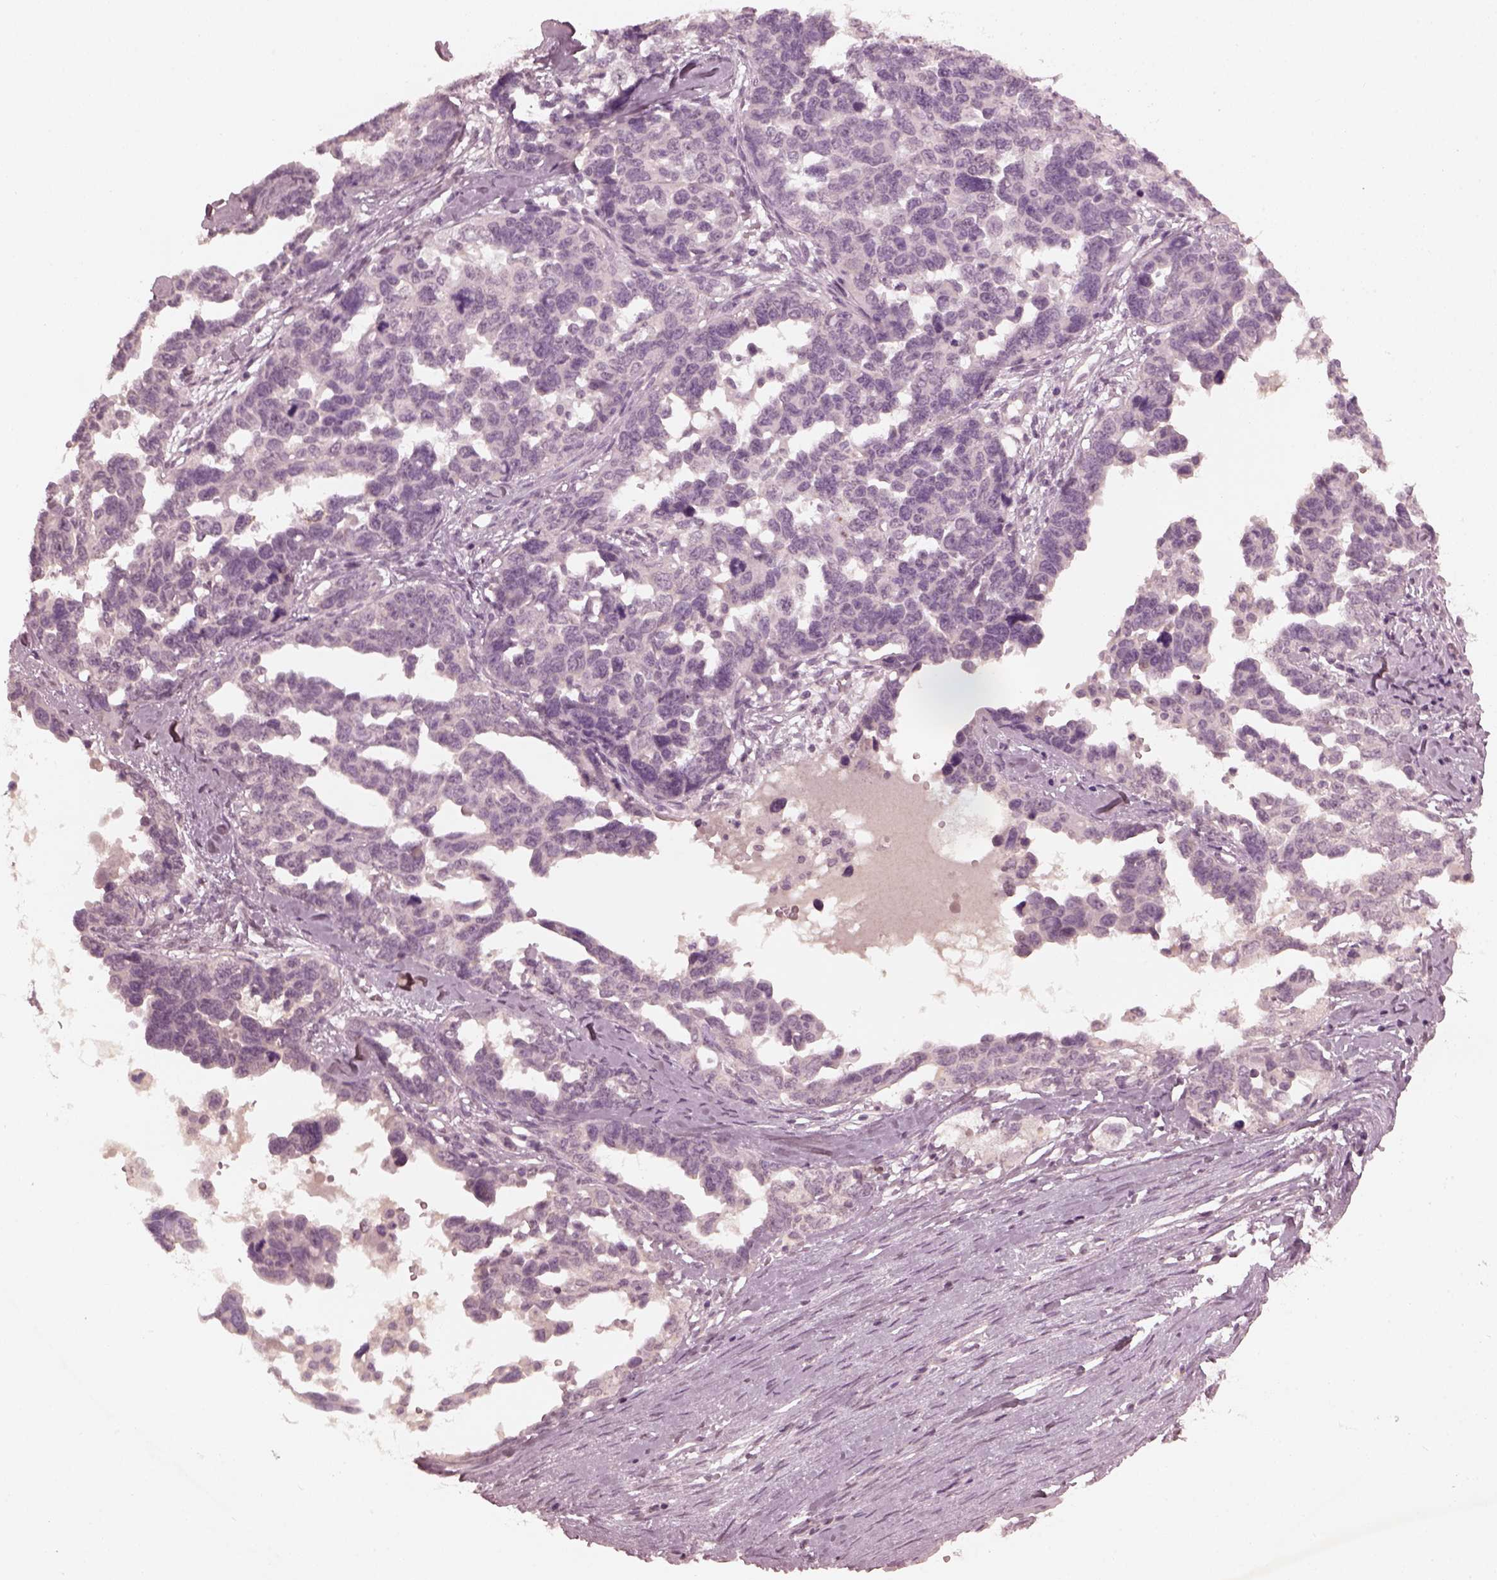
{"staining": {"intensity": "negative", "quantity": "none", "location": "none"}, "tissue": "ovarian cancer", "cell_type": "Tumor cells", "image_type": "cancer", "snomed": [{"axis": "morphology", "description": "Cystadenocarcinoma, serous, NOS"}, {"axis": "topography", "description": "Ovary"}], "caption": "The immunohistochemistry (IHC) micrograph has no significant staining in tumor cells of ovarian cancer (serous cystadenocarcinoma) tissue. The staining is performed using DAB brown chromogen with nuclei counter-stained in using hematoxylin.", "gene": "KRT79", "patient": {"sex": "female", "age": 69}}